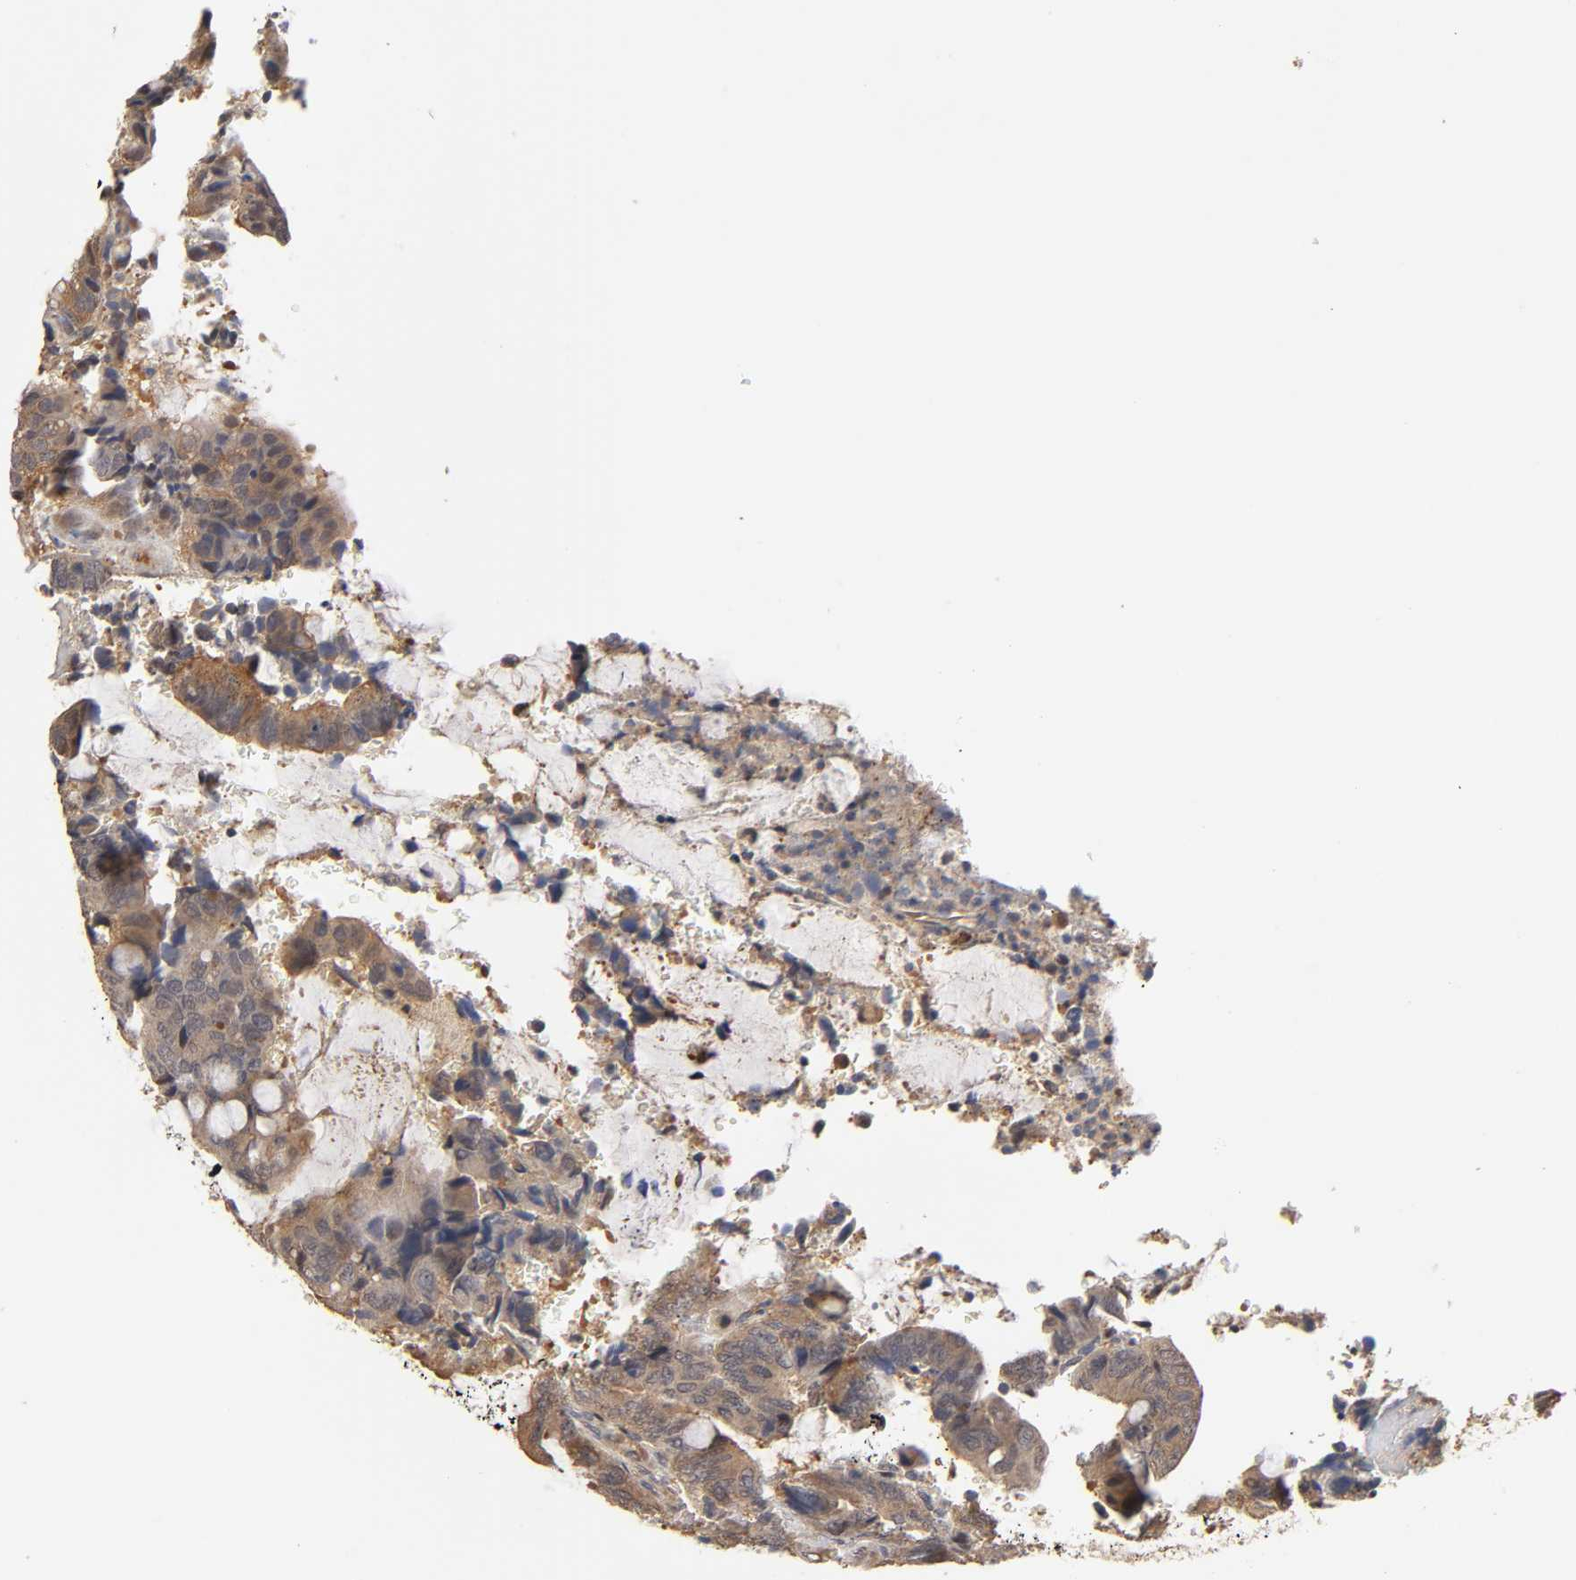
{"staining": {"intensity": "weak", "quantity": ">75%", "location": "cytoplasmic/membranous"}, "tissue": "colorectal cancer", "cell_type": "Tumor cells", "image_type": "cancer", "snomed": [{"axis": "morphology", "description": "Normal tissue, NOS"}, {"axis": "morphology", "description": "Adenocarcinoma, NOS"}, {"axis": "topography", "description": "Rectum"}, {"axis": "topography", "description": "Peripheral nerve tissue"}], "caption": "The histopathology image exhibits a brown stain indicating the presence of a protein in the cytoplasmic/membranous of tumor cells in colorectal cancer.", "gene": "PDE5A", "patient": {"sex": "male", "age": 92}}